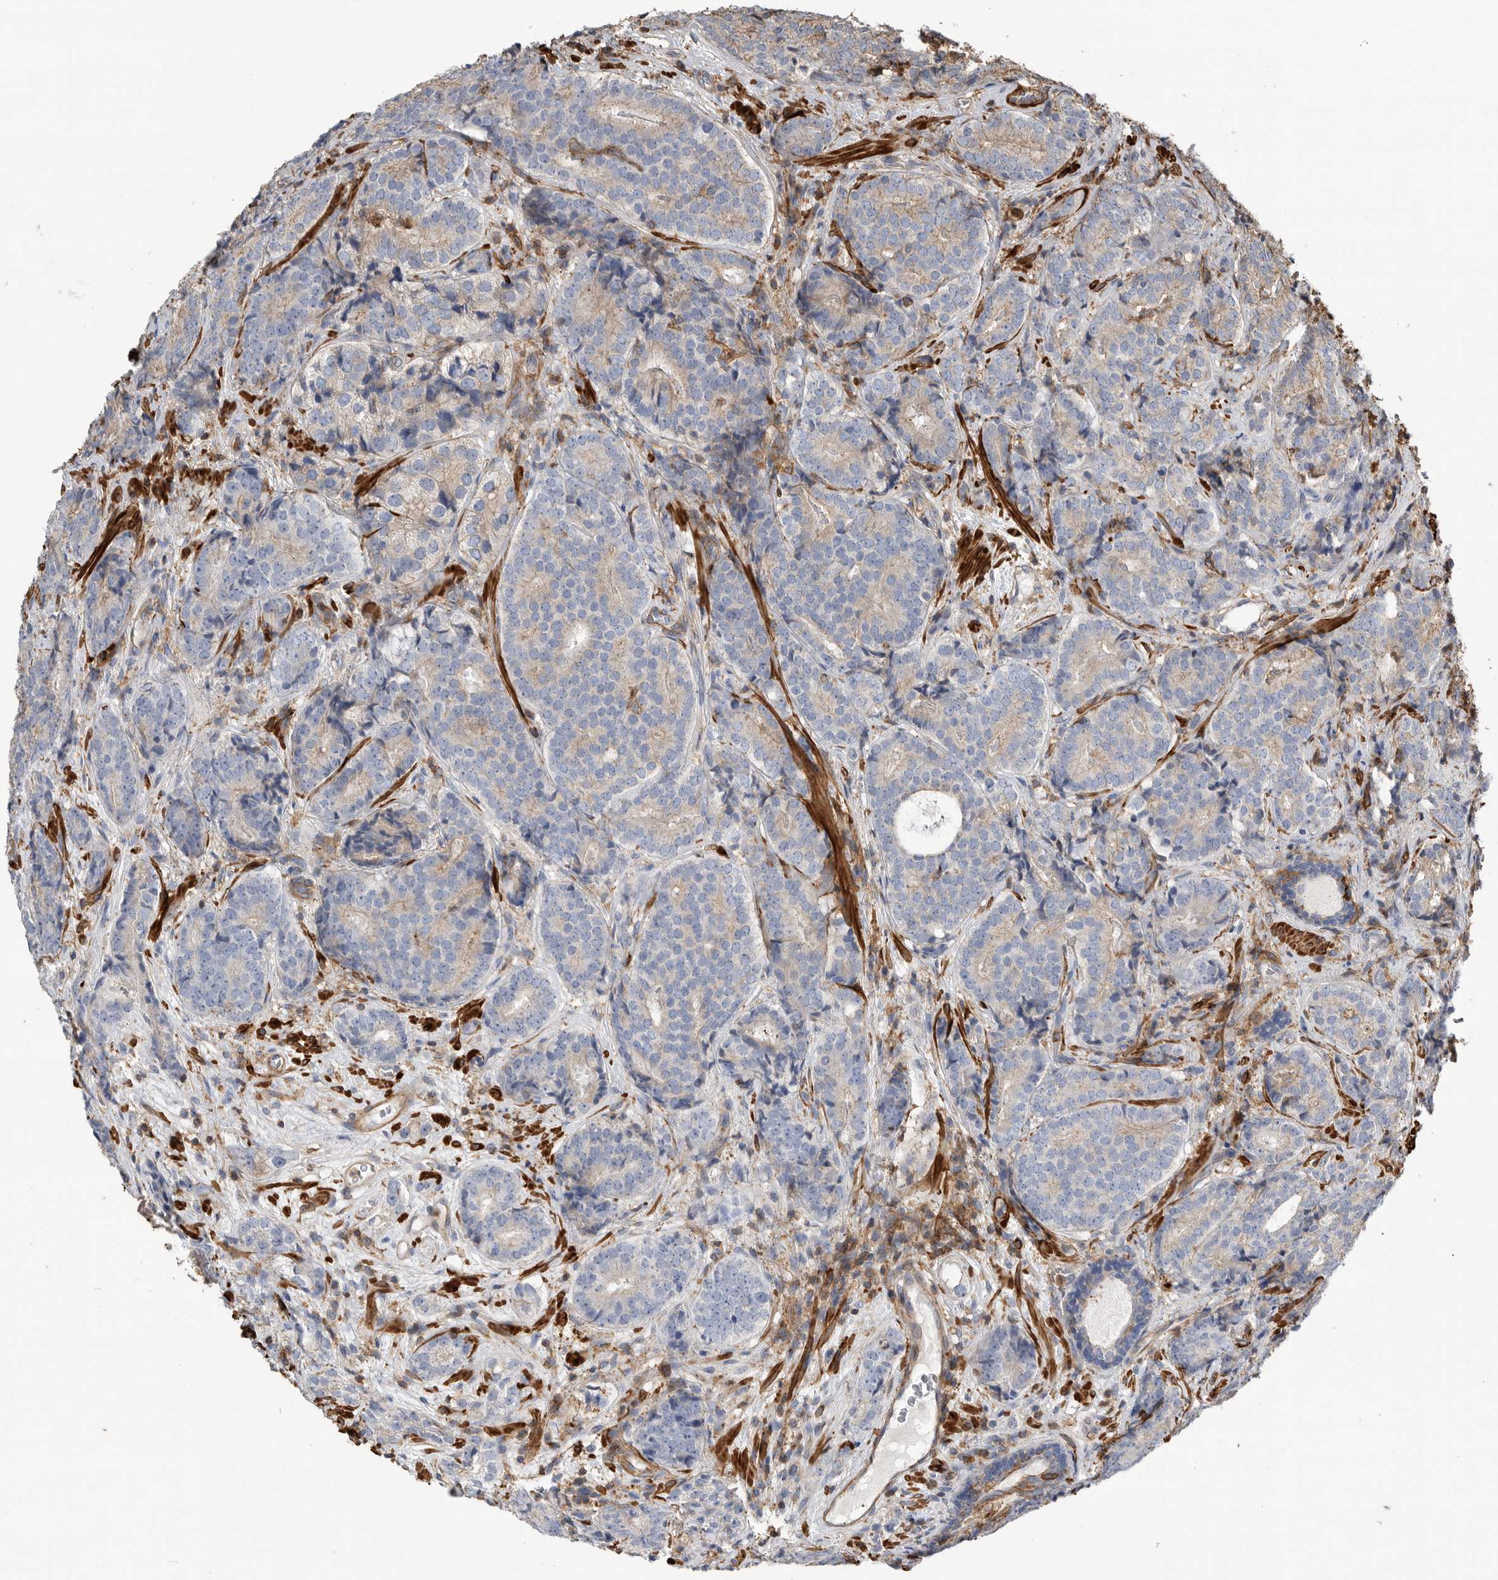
{"staining": {"intensity": "negative", "quantity": "none", "location": "none"}, "tissue": "prostate cancer", "cell_type": "Tumor cells", "image_type": "cancer", "snomed": [{"axis": "morphology", "description": "Adenocarcinoma, High grade"}, {"axis": "topography", "description": "Prostate"}], "caption": "Immunohistochemical staining of human prostate high-grade adenocarcinoma exhibits no significant expression in tumor cells. (DAB (3,3'-diaminobenzidine) immunohistochemistry (IHC), high magnification).", "gene": "GPER1", "patient": {"sex": "male", "age": 56}}